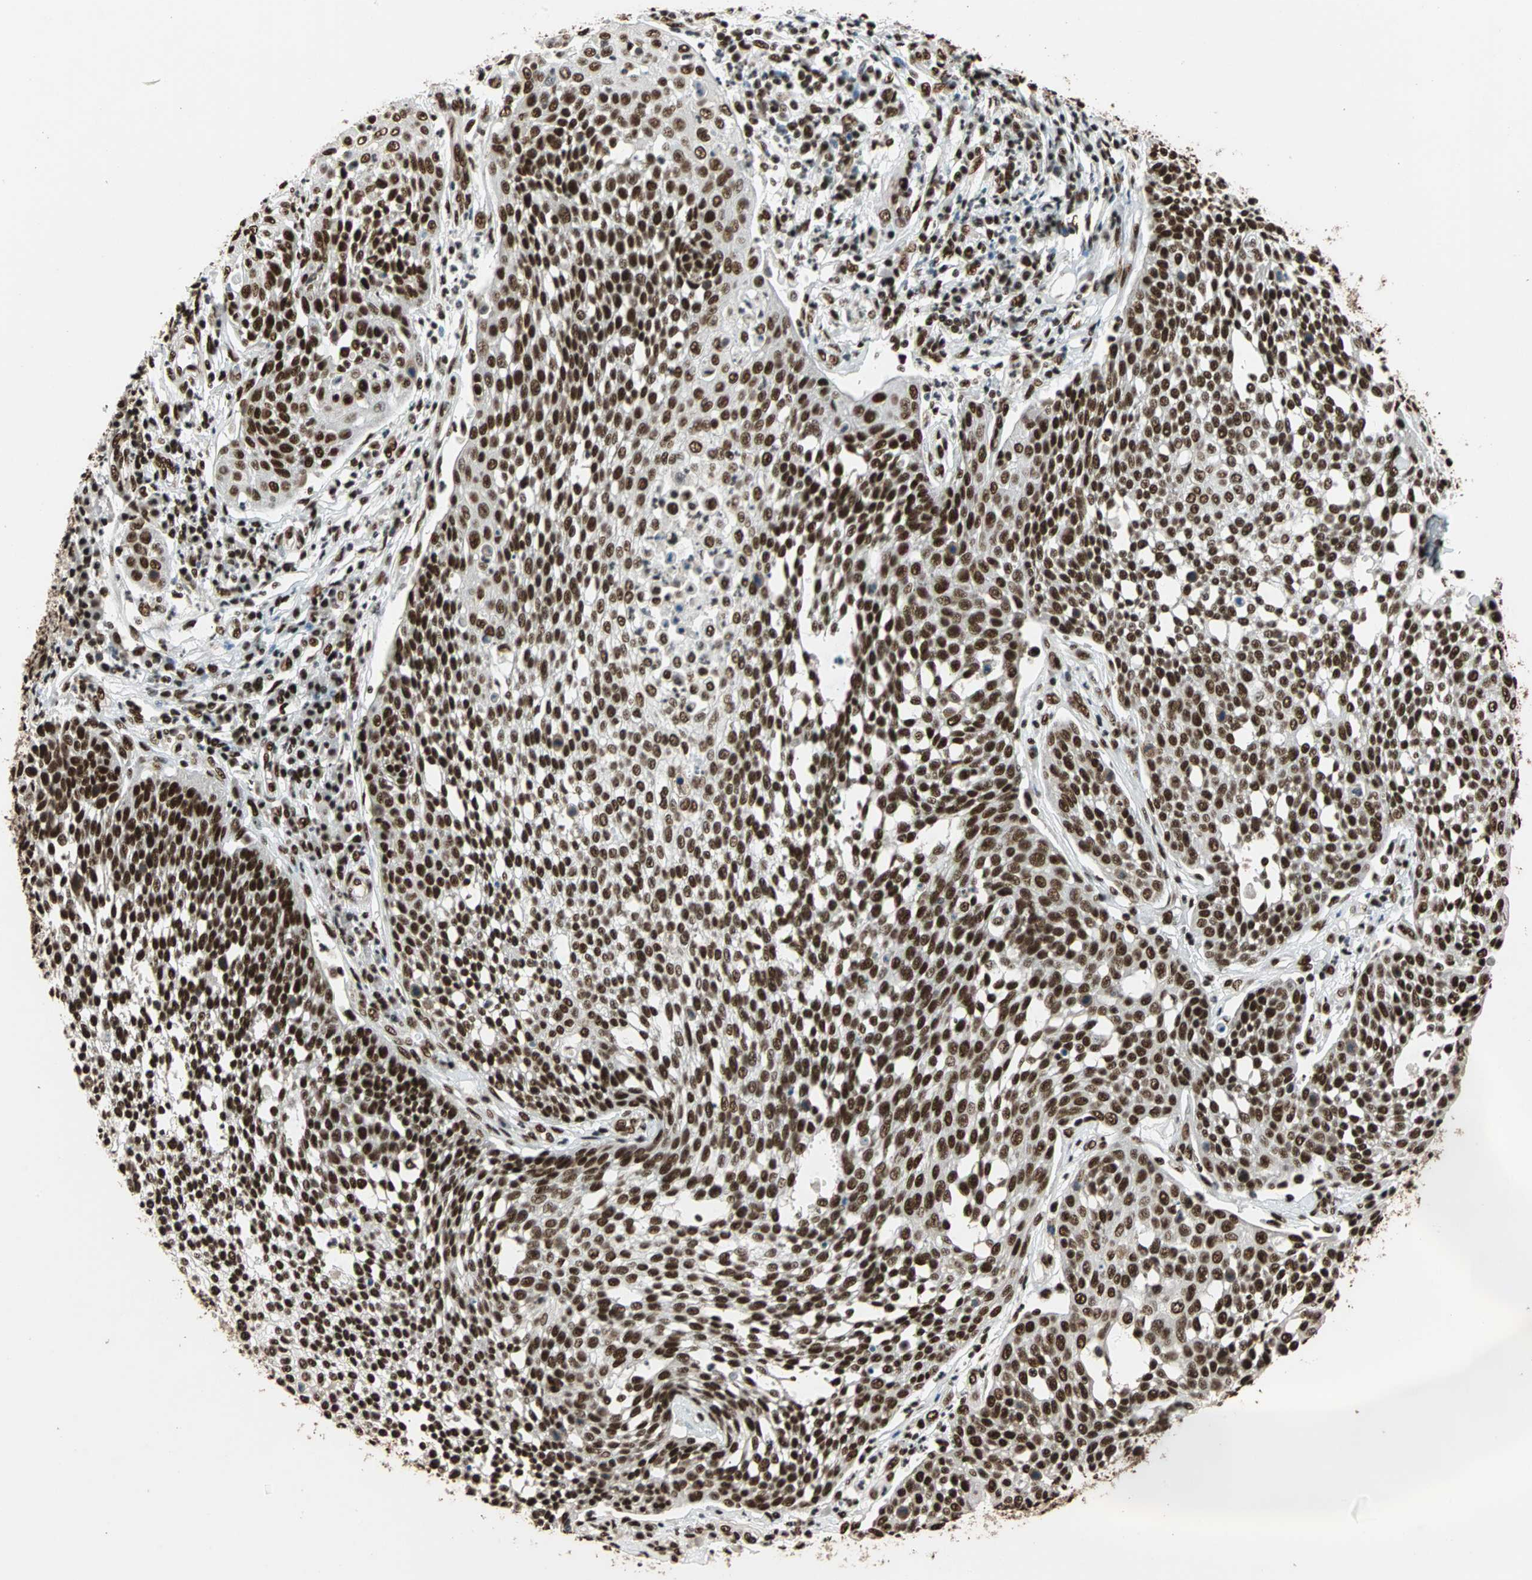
{"staining": {"intensity": "strong", "quantity": ">75%", "location": "nuclear"}, "tissue": "cervical cancer", "cell_type": "Tumor cells", "image_type": "cancer", "snomed": [{"axis": "morphology", "description": "Squamous cell carcinoma, NOS"}, {"axis": "topography", "description": "Cervix"}], "caption": "Immunohistochemistry image of neoplastic tissue: human cervical cancer stained using immunohistochemistry (IHC) reveals high levels of strong protein expression localized specifically in the nuclear of tumor cells, appearing as a nuclear brown color.", "gene": "ILF2", "patient": {"sex": "female", "age": 34}}